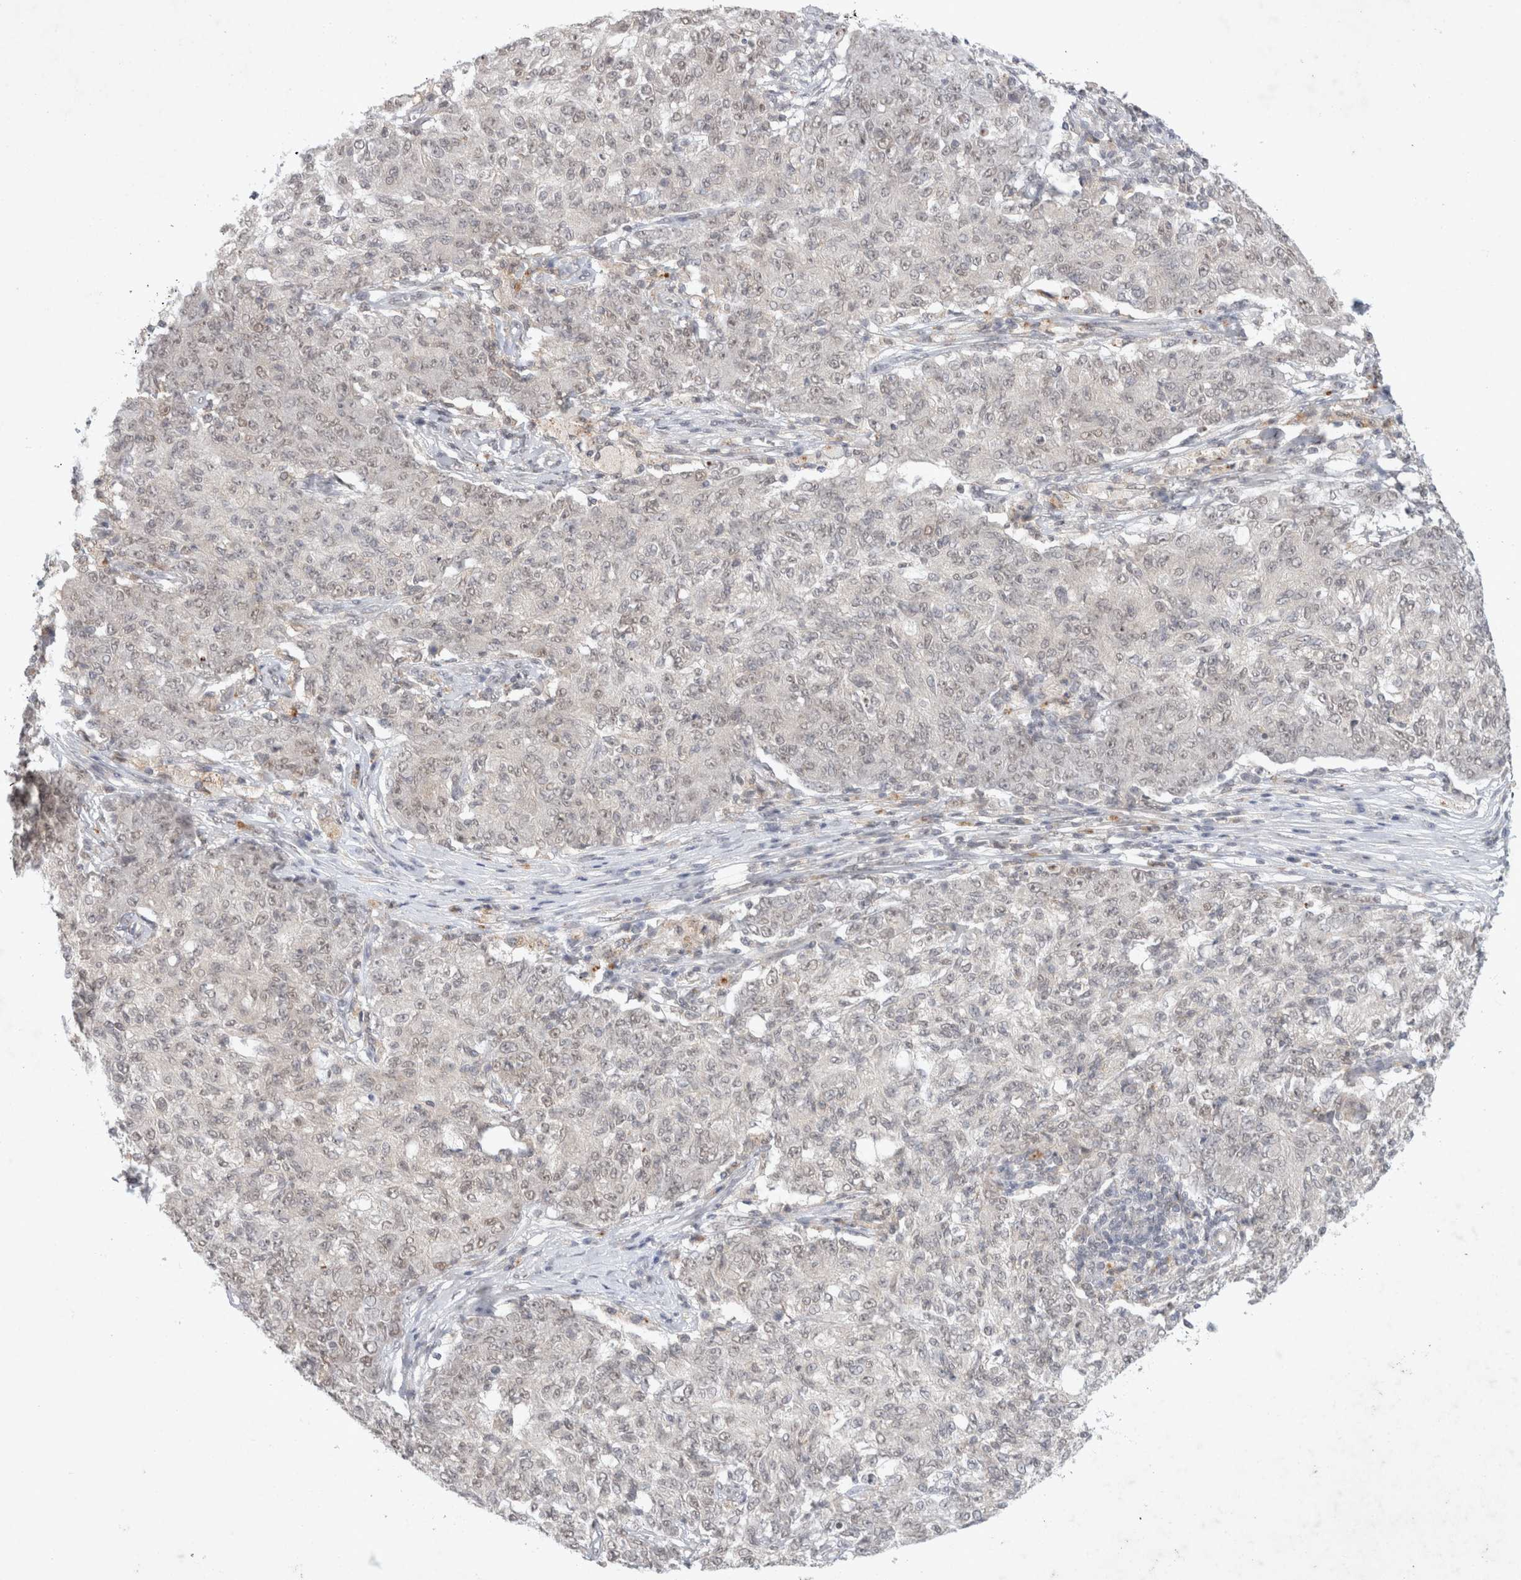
{"staining": {"intensity": "negative", "quantity": "none", "location": "none"}, "tissue": "ovarian cancer", "cell_type": "Tumor cells", "image_type": "cancer", "snomed": [{"axis": "morphology", "description": "Carcinoma, endometroid"}, {"axis": "topography", "description": "Ovary"}], "caption": "Tumor cells show no significant protein positivity in ovarian cancer (endometroid carcinoma).", "gene": "FBXO42", "patient": {"sex": "female", "age": 42}}